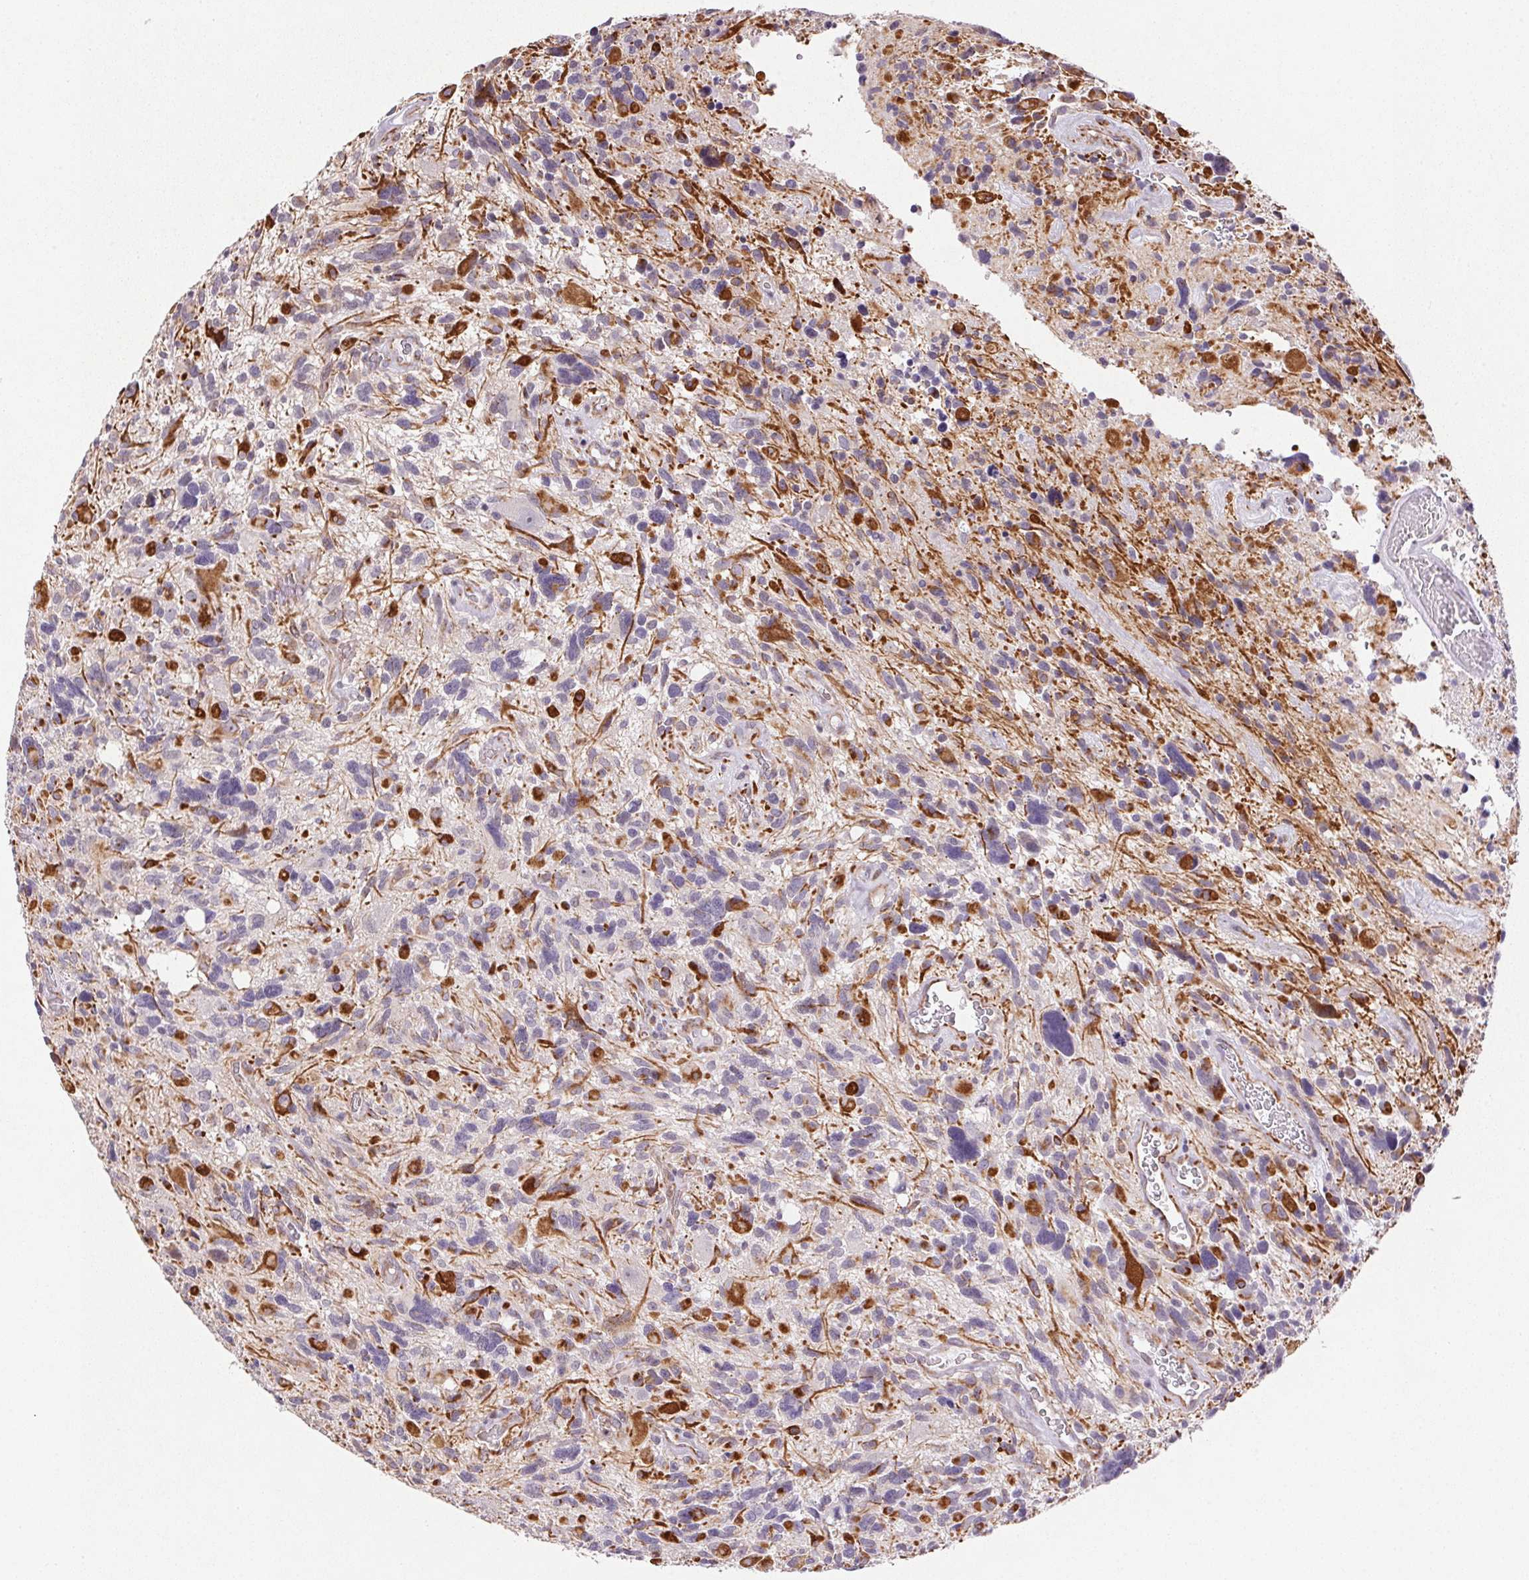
{"staining": {"intensity": "negative", "quantity": "none", "location": "none"}, "tissue": "glioma", "cell_type": "Tumor cells", "image_type": "cancer", "snomed": [{"axis": "morphology", "description": "Glioma, malignant, High grade"}, {"axis": "topography", "description": "Brain"}], "caption": "High power microscopy photomicrograph of an immunohistochemistry micrograph of malignant high-grade glioma, revealing no significant expression in tumor cells.", "gene": "GYG2", "patient": {"sex": "male", "age": 49}}